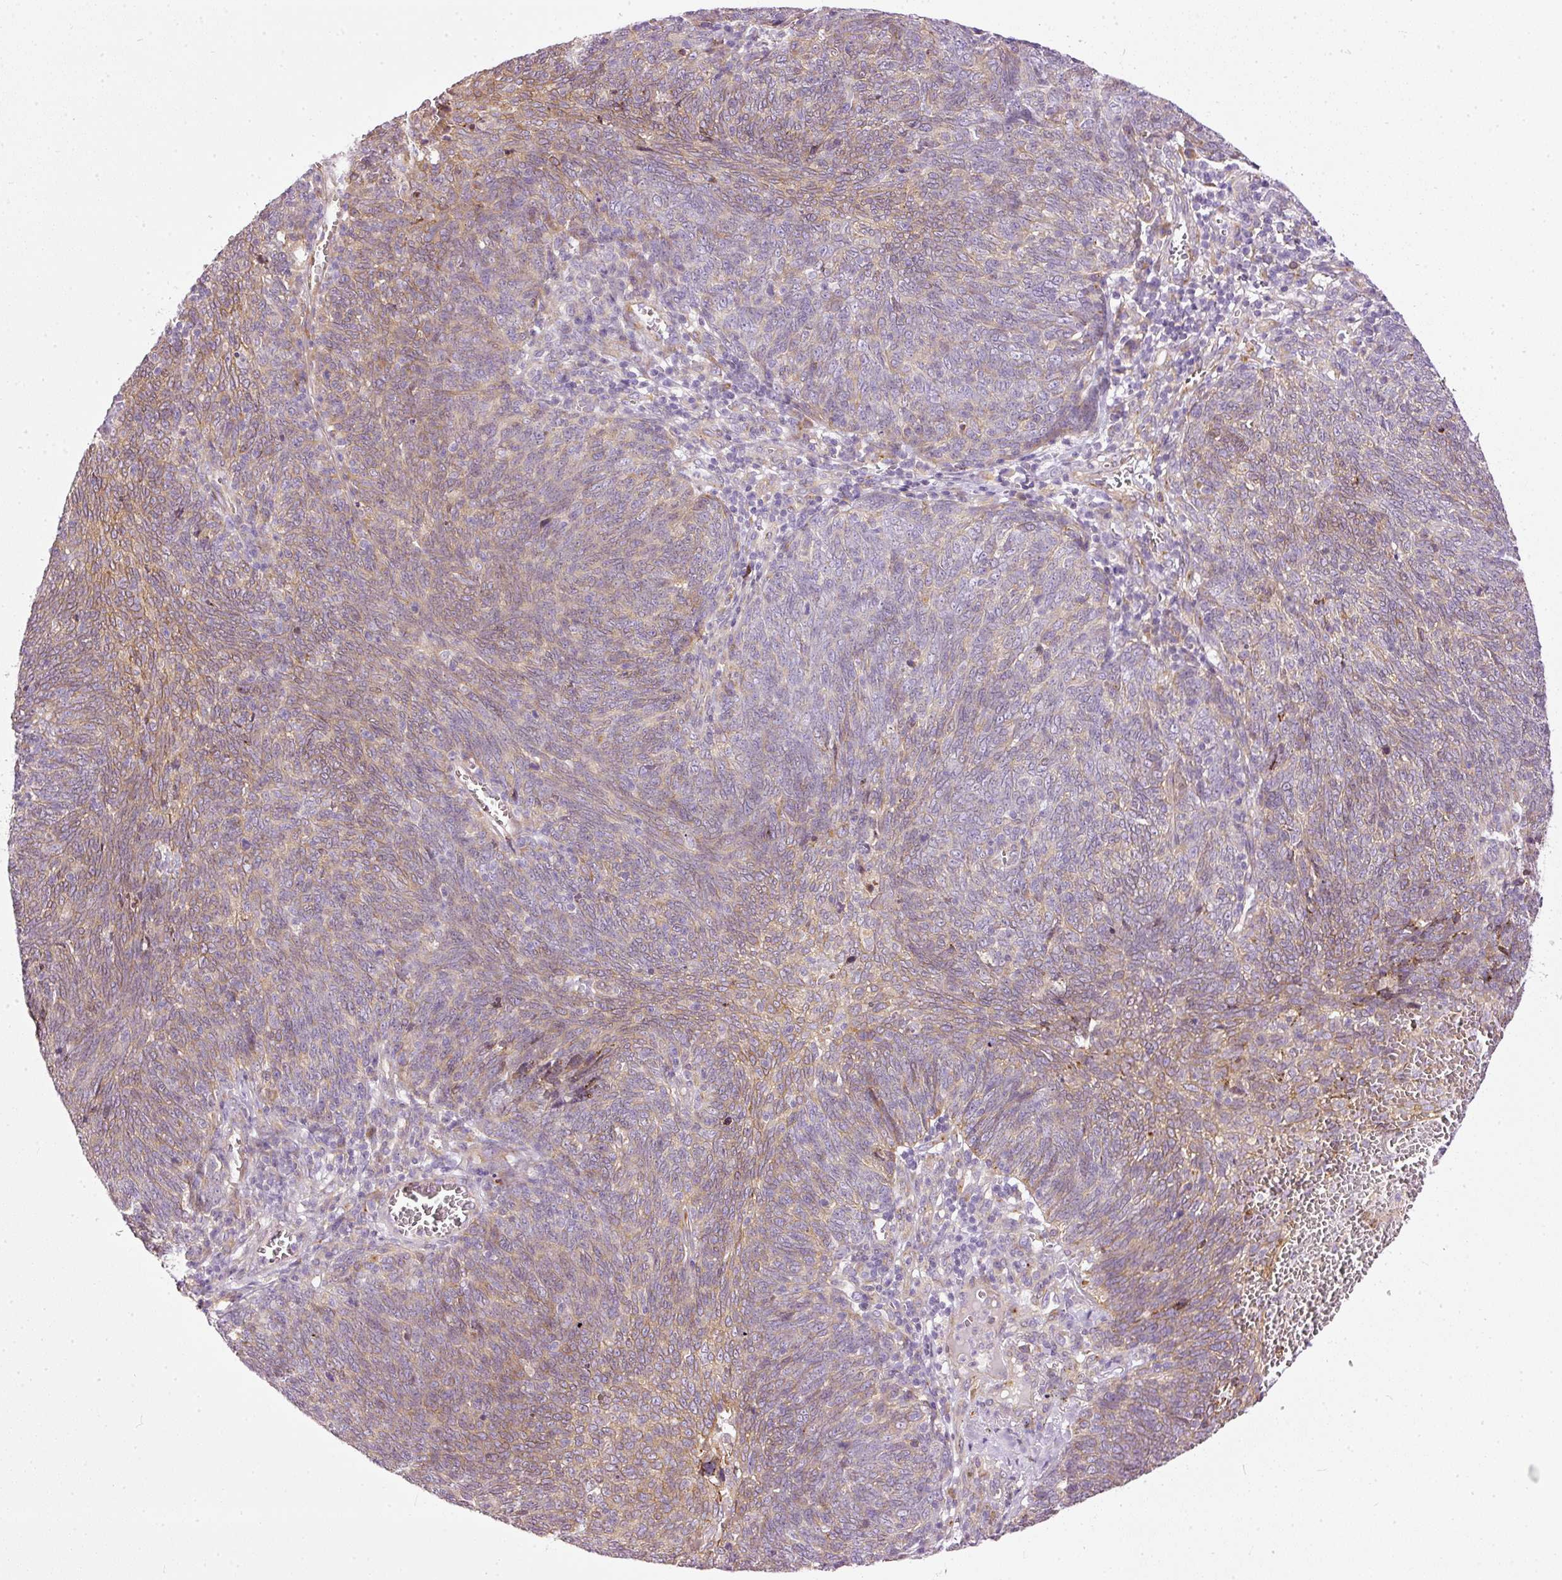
{"staining": {"intensity": "weak", "quantity": "25%-75%", "location": "cytoplasmic/membranous"}, "tissue": "lung cancer", "cell_type": "Tumor cells", "image_type": "cancer", "snomed": [{"axis": "morphology", "description": "Squamous cell carcinoma, NOS"}, {"axis": "topography", "description": "Lung"}], "caption": "Protein staining reveals weak cytoplasmic/membranous staining in about 25%-75% of tumor cells in lung cancer (squamous cell carcinoma).", "gene": "PAQR9", "patient": {"sex": "female", "age": 72}}